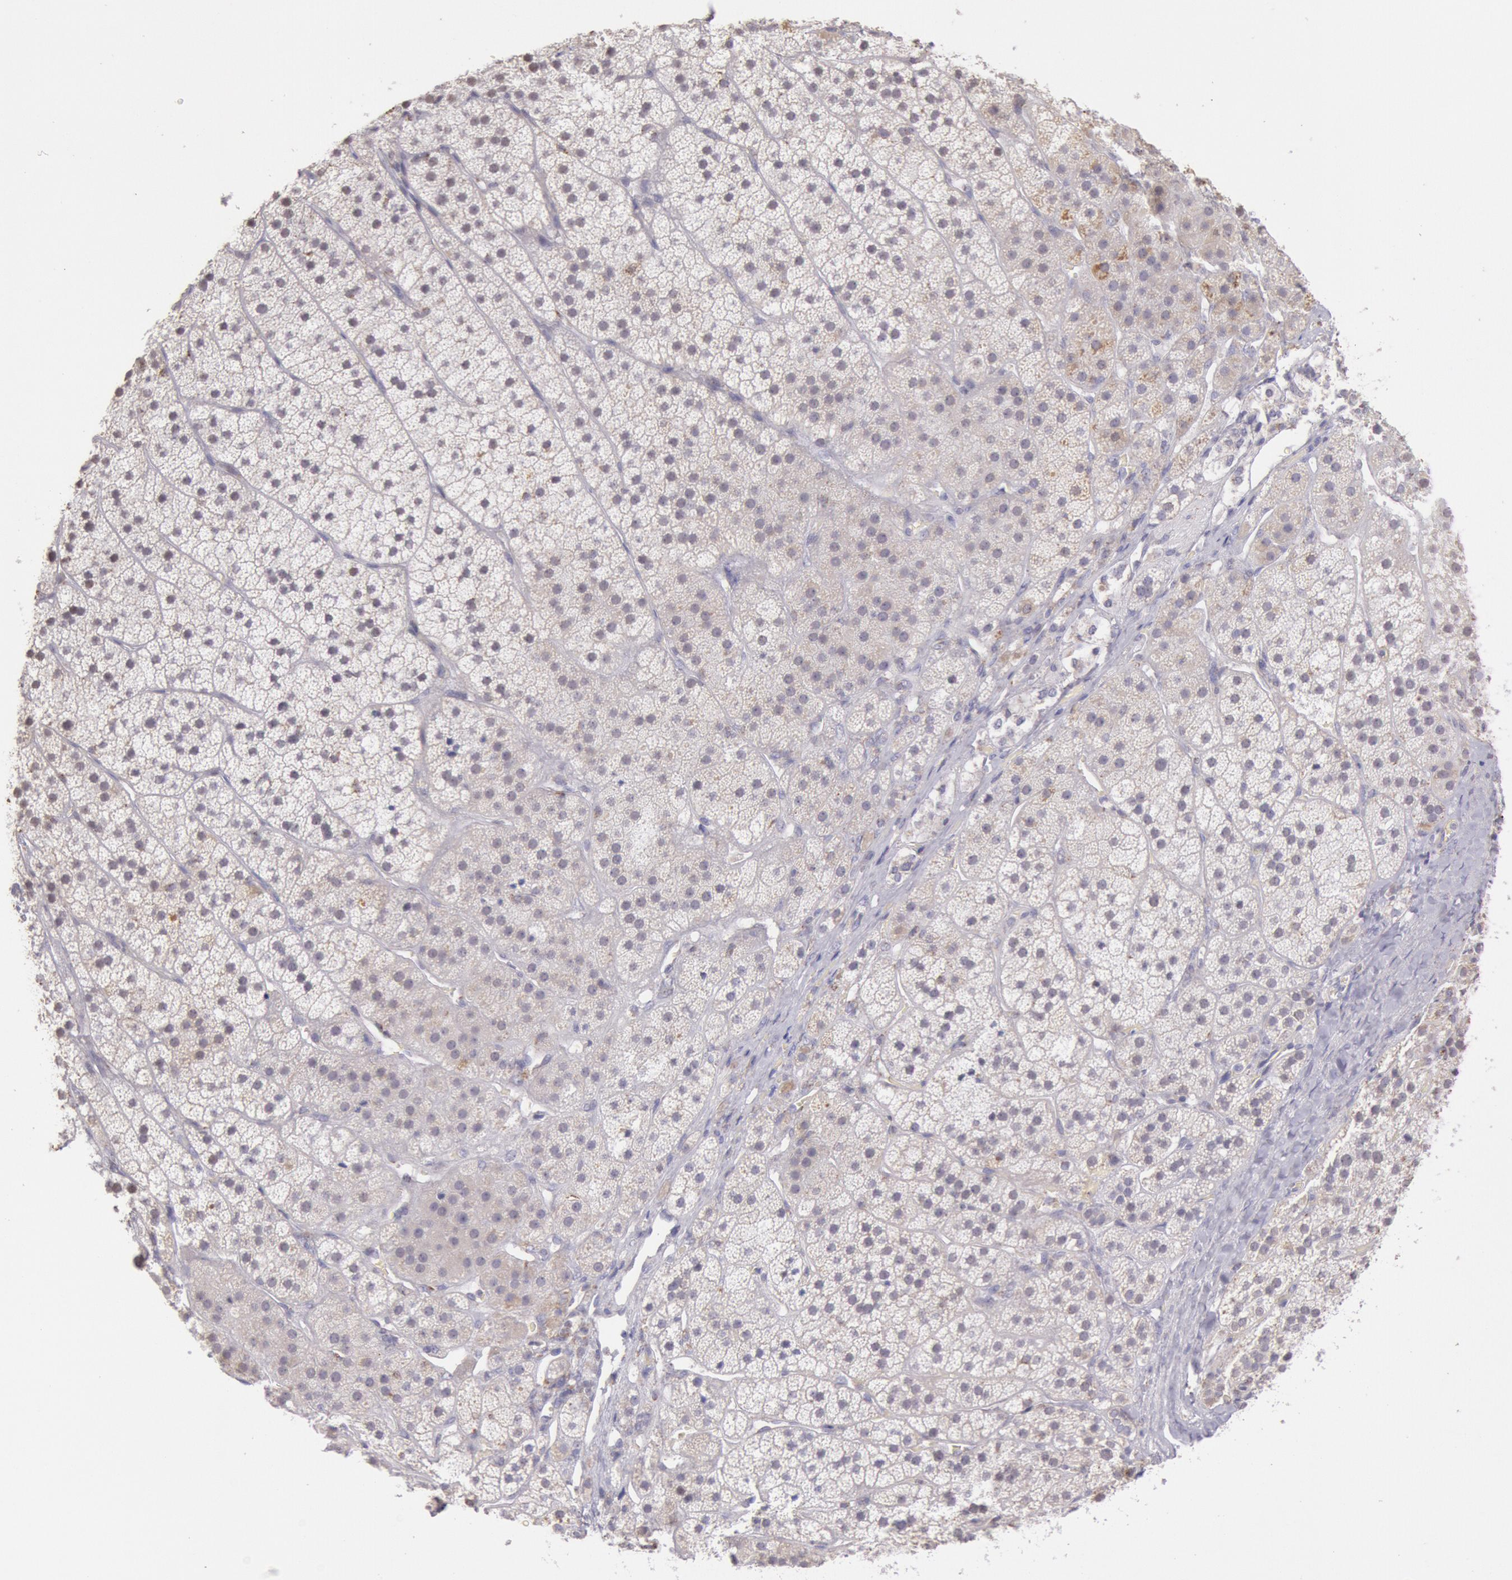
{"staining": {"intensity": "weak", "quantity": "25%-75%", "location": "cytoplasmic/membranous"}, "tissue": "adrenal gland", "cell_type": "Glandular cells", "image_type": "normal", "snomed": [{"axis": "morphology", "description": "Normal tissue, NOS"}, {"axis": "topography", "description": "Adrenal gland"}], "caption": "Weak cytoplasmic/membranous positivity is present in about 25%-75% of glandular cells in benign adrenal gland.", "gene": "FRMD6", "patient": {"sex": "female", "age": 44}}